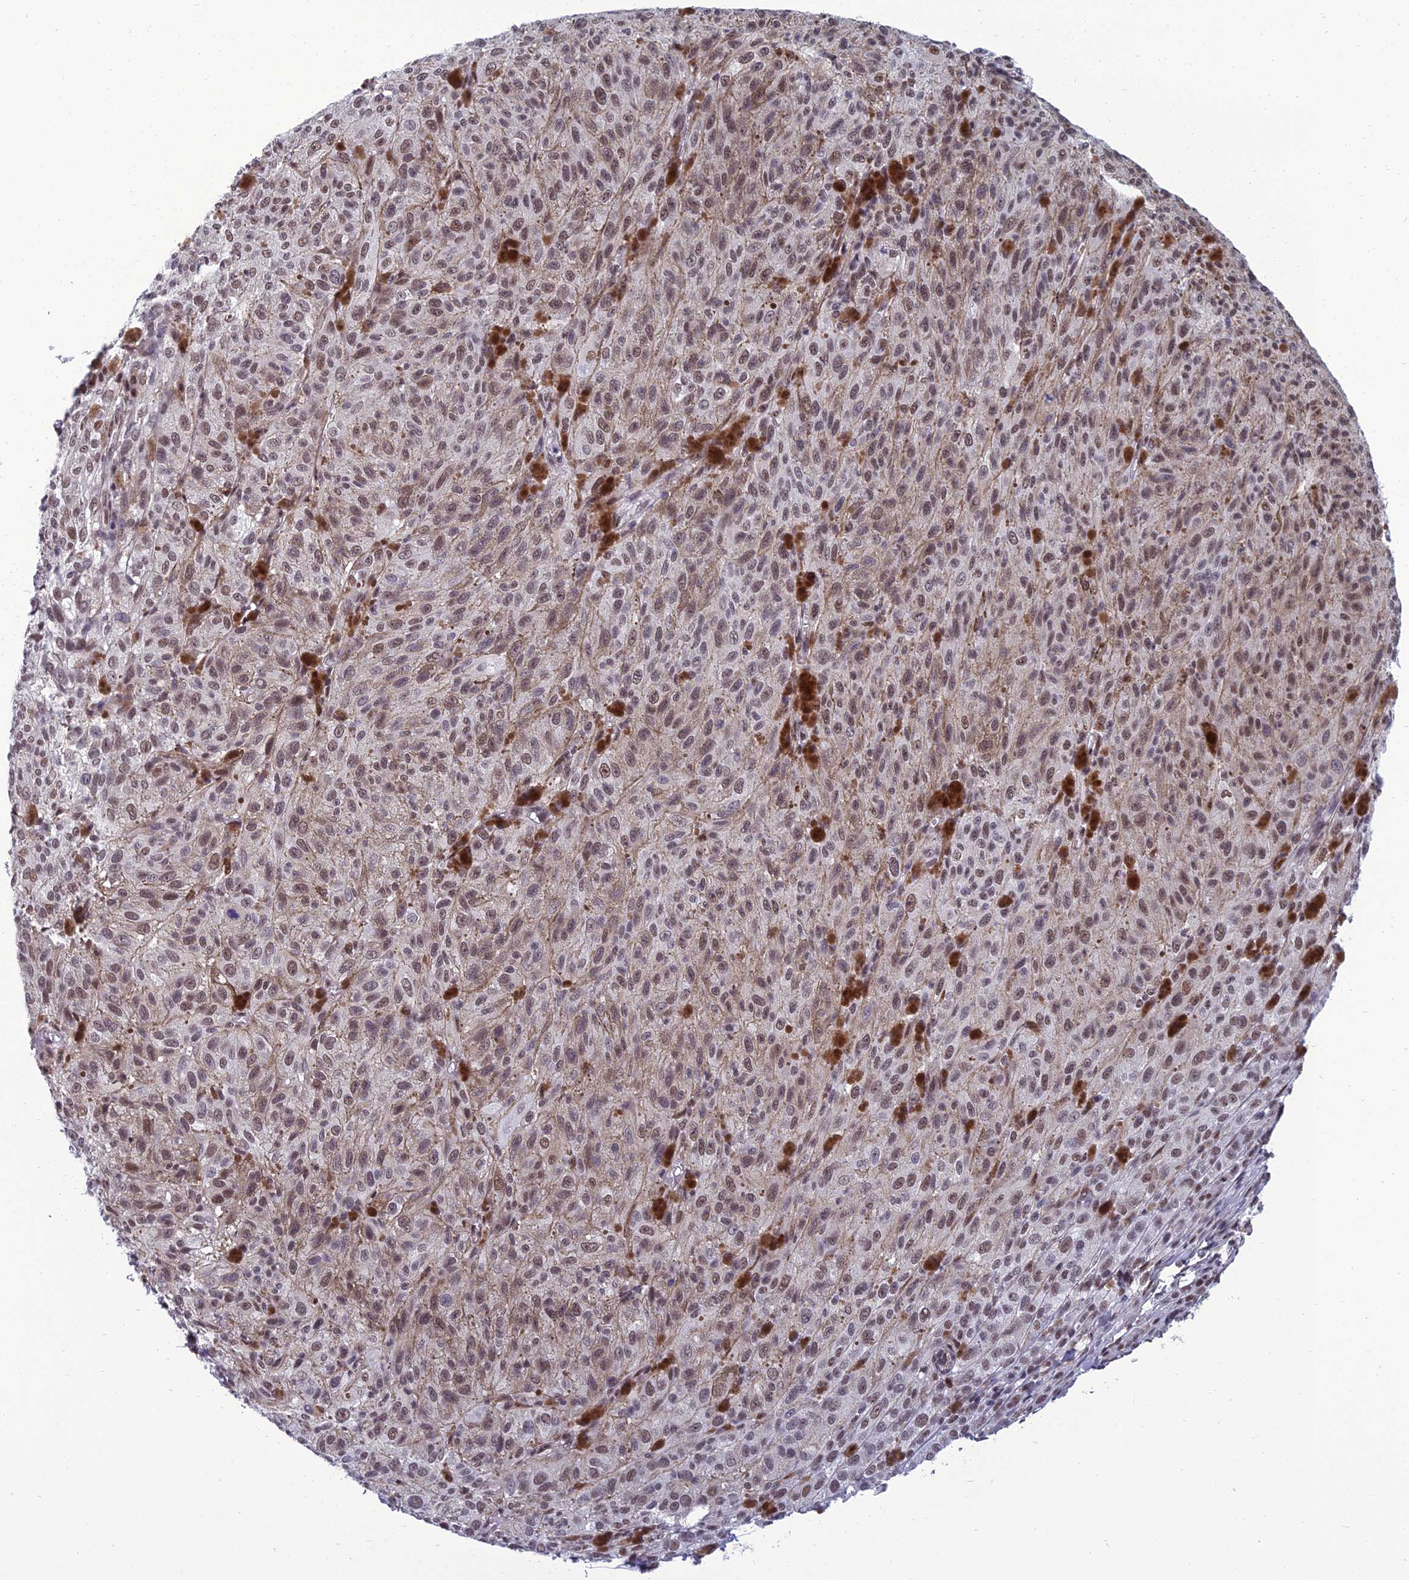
{"staining": {"intensity": "weak", "quantity": "25%-75%", "location": "nuclear"}, "tissue": "melanoma", "cell_type": "Tumor cells", "image_type": "cancer", "snomed": [{"axis": "morphology", "description": "Malignant melanoma, NOS"}, {"axis": "topography", "description": "Skin"}], "caption": "Human malignant melanoma stained with a protein marker exhibits weak staining in tumor cells.", "gene": "RSRC1", "patient": {"sex": "female", "age": 52}}